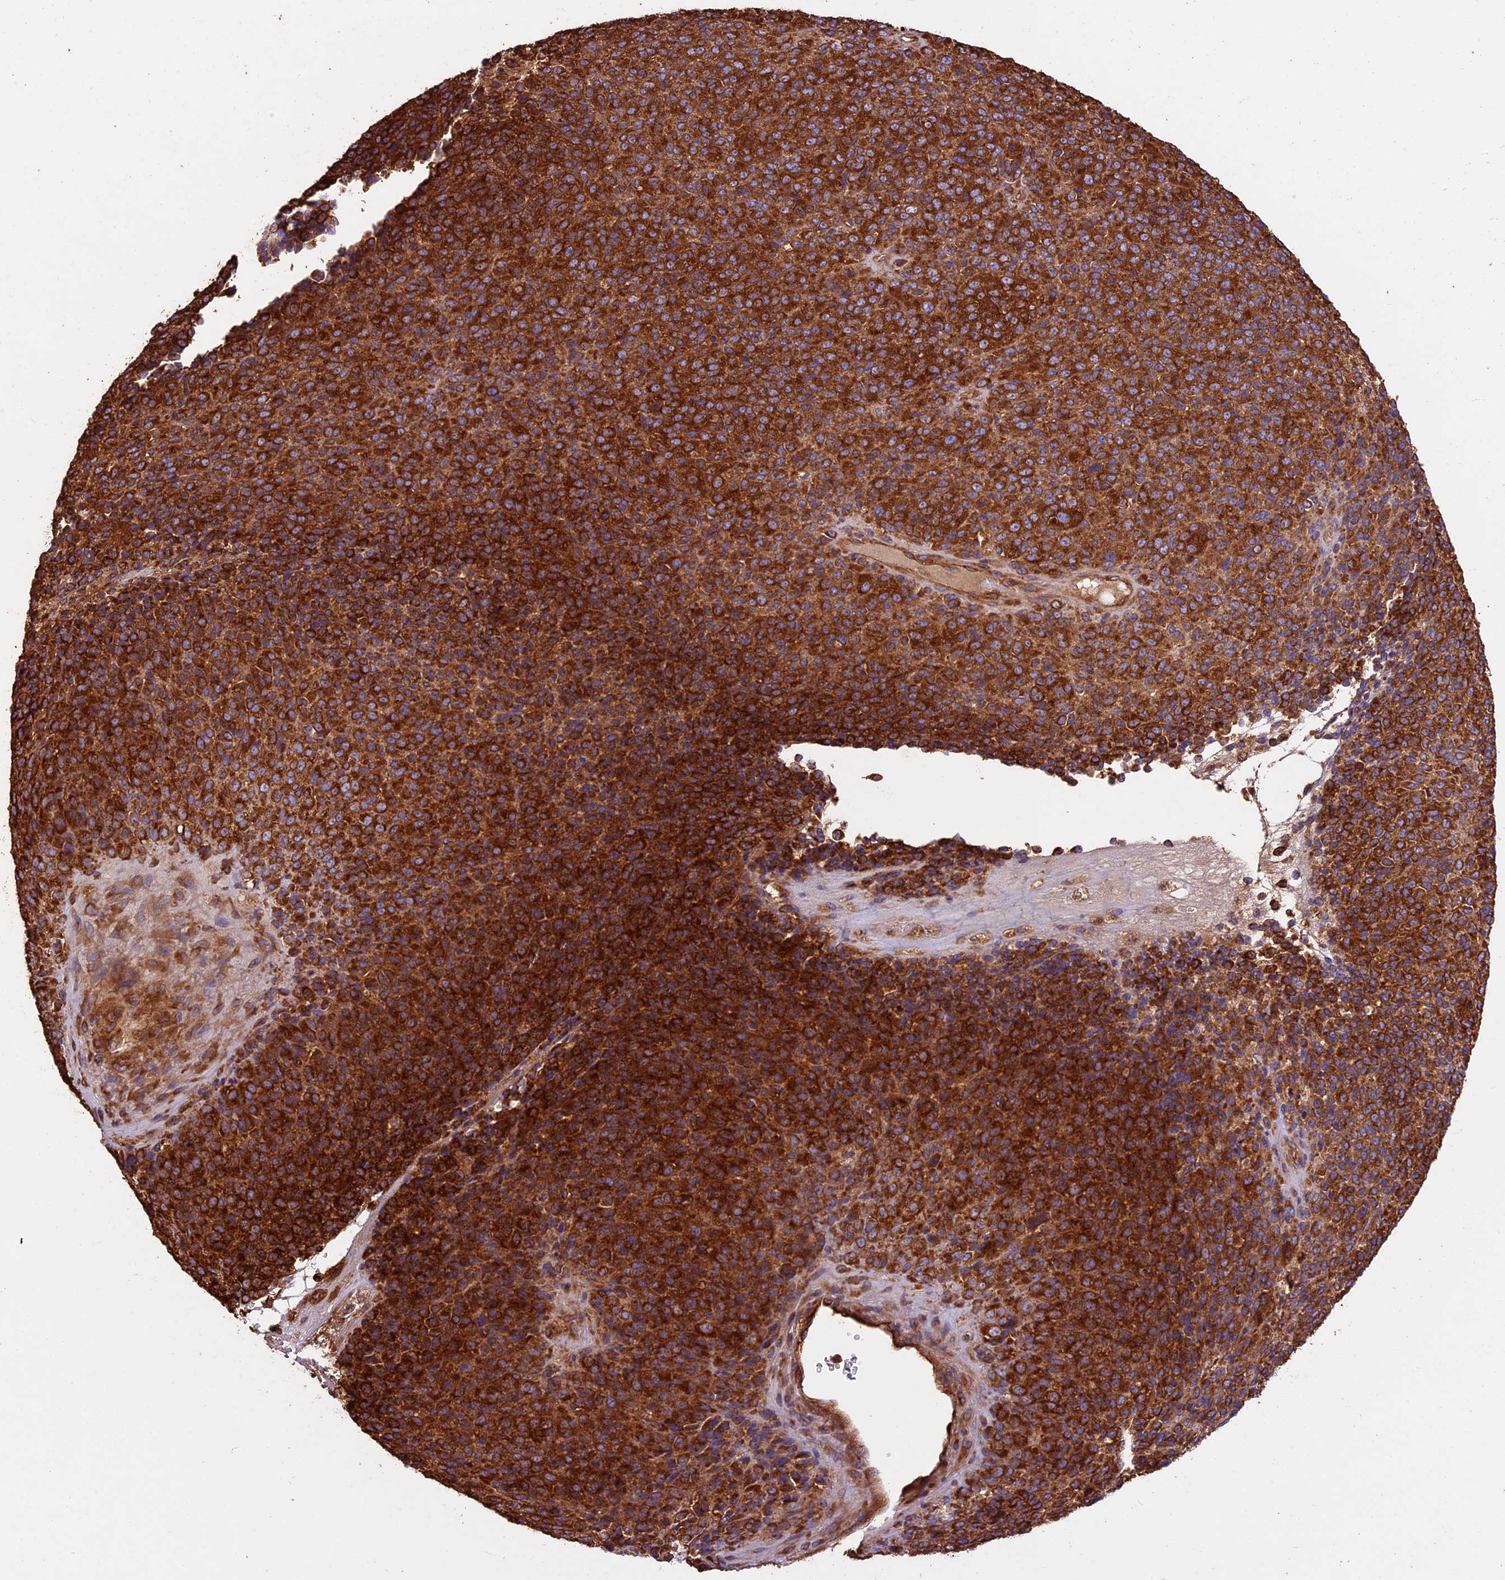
{"staining": {"intensity": "strong", "quantity": ">75%", "location": "cytoplasmic/membranous"}, "tissue": "melanoma", "cell_type": "Tumor cells", "image_type": "cancer", "snomed": [{"axis": "morphology", "description": "Malignant melanoma, Metastatic site"}, {"axis": "topography", "description": "Brain"}], "caption": "Immunohistochemical staining of malignant melanoma (metastatic site) displays strong cytoplasmic/membranous protein positivity in about >75% of tumor cells. (IHC, brightfield microscopy, high magnification).", "gene": "KARS1", "patient": {"sex": "female", "age": 56}}